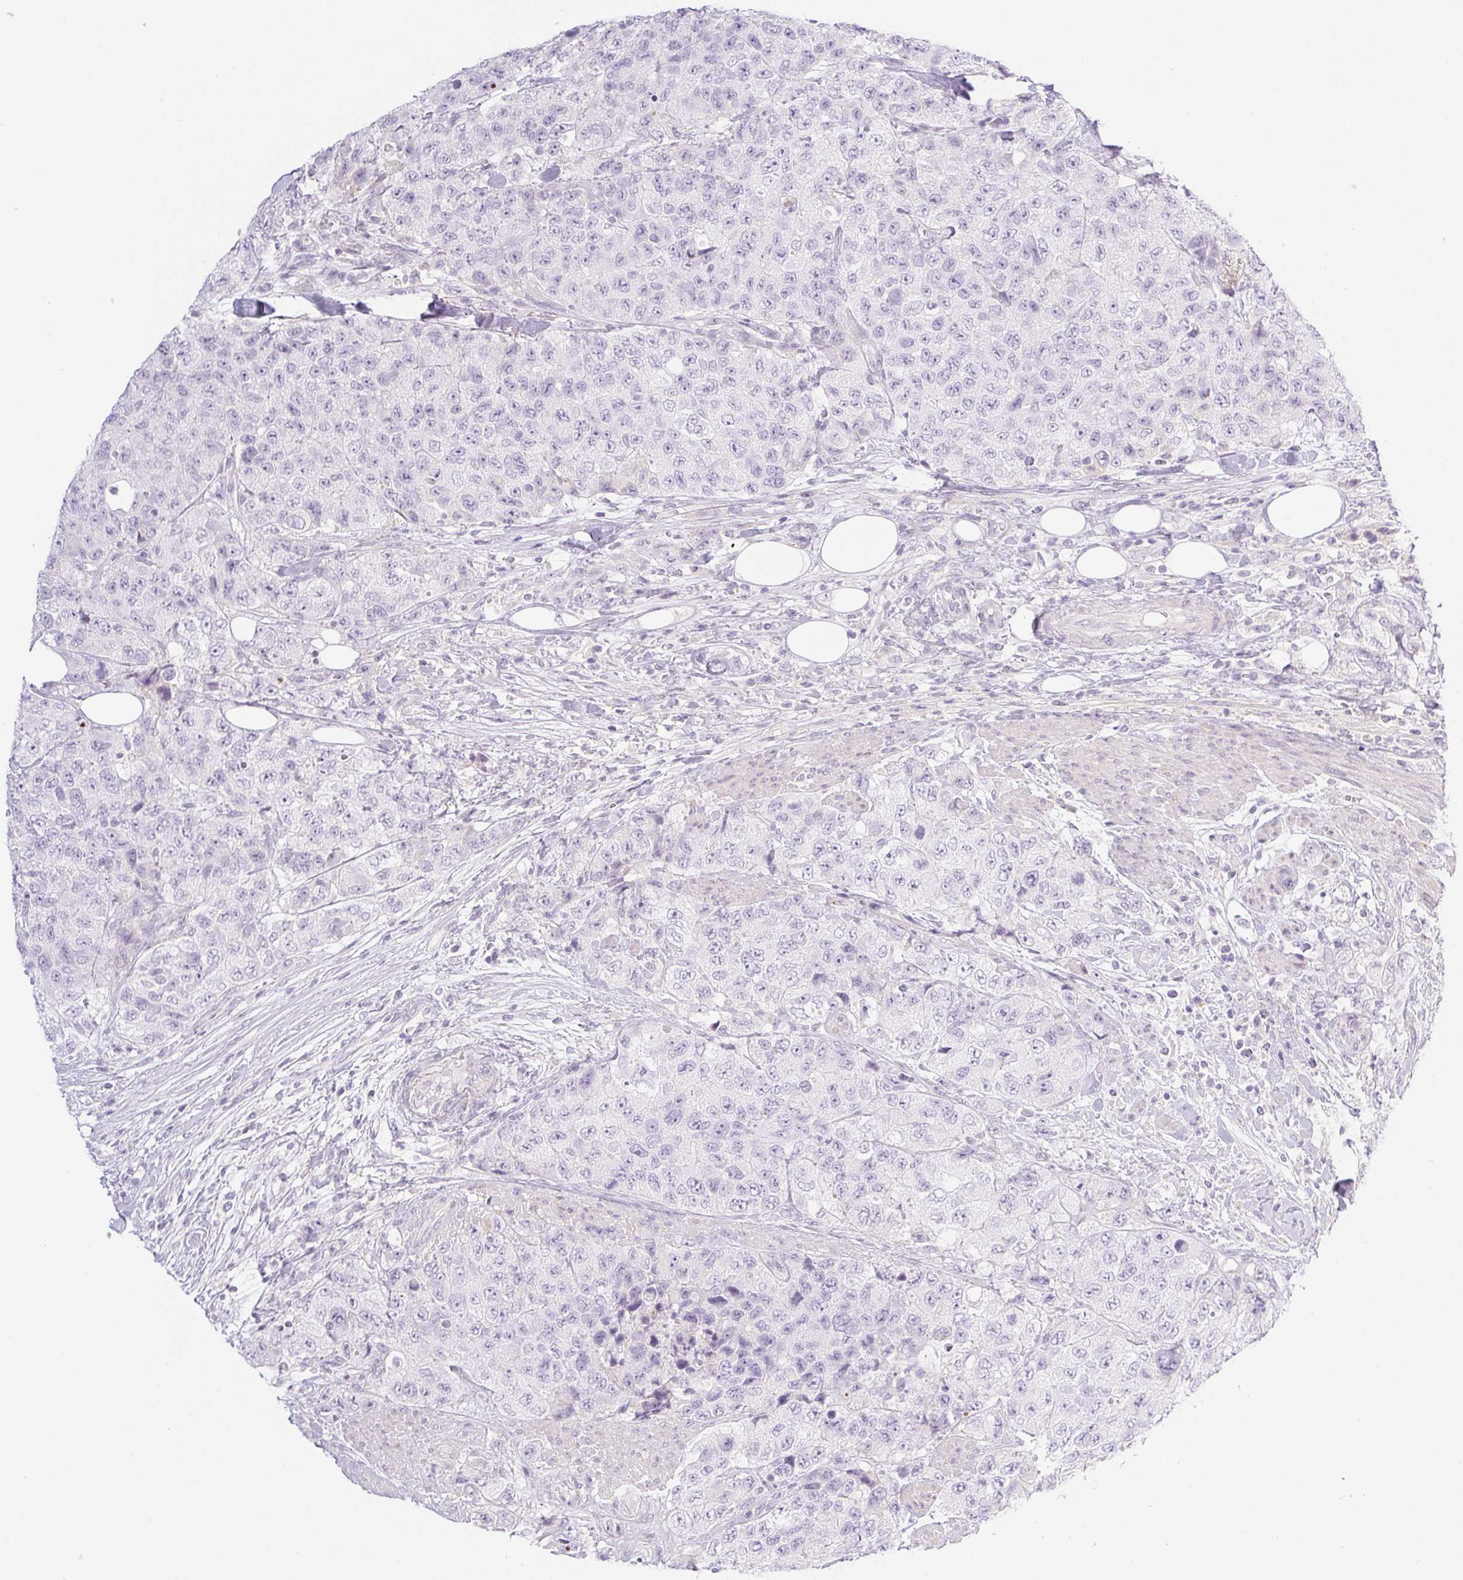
{"staining": {"intensity": "negative", "quantity": "none", "location": "none"}, "tissue": "urothelial cancer", "cell_type": "Tumor cells", "image_type": "cancer", "snomed": [{"axis": "morphology", "description": "Urothelial carcinoma, High grade"}, {"axis": "topography", "description": "Urinary bladder"}], "caption": "IHC photomicrograph of neoplastic tissue: human high-grade urothelial carcinoma stained with DAB (3,3'-diaminobenzidine) displays no significant protein positivity in tumor cells.", "gene": "MIA2", "patient": {"sex": "female", "age": 78}}